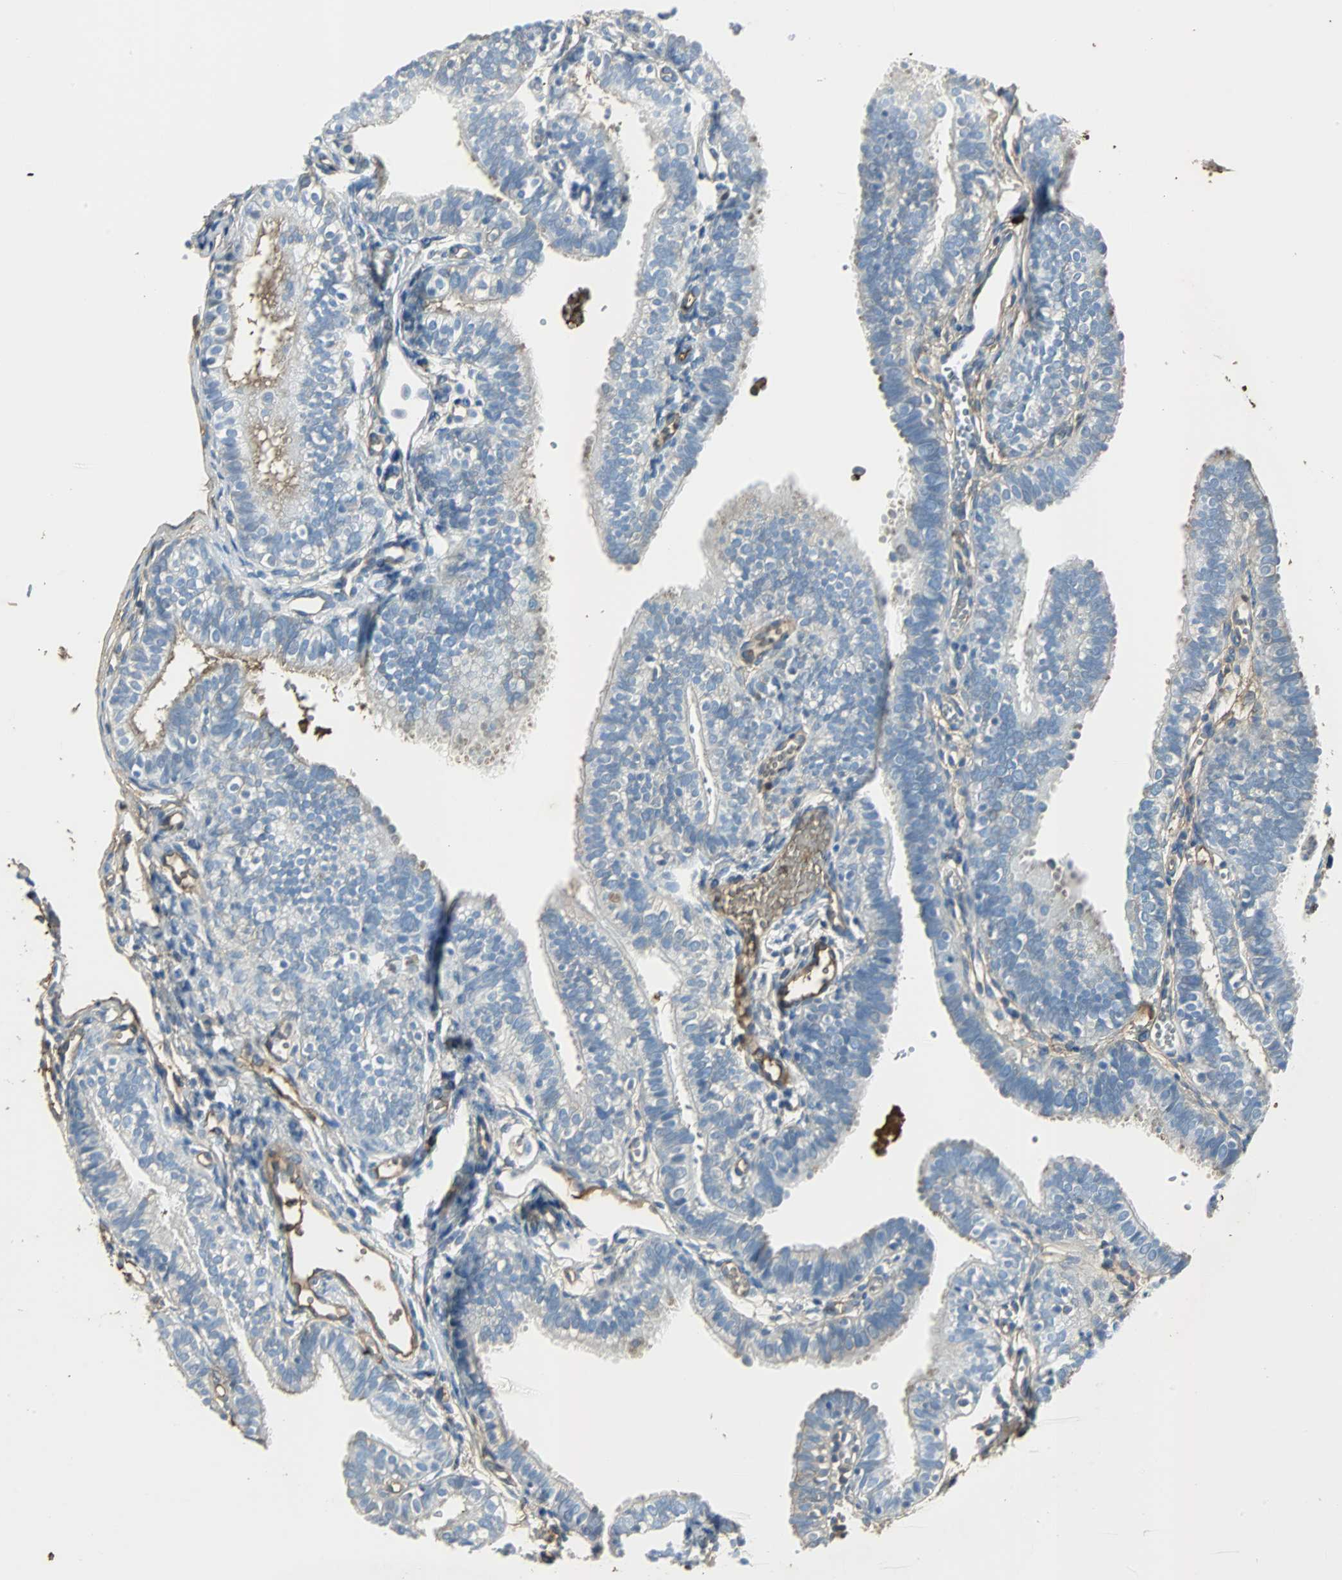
{"staining": {"intensity": "weak", "quantity": "<25%", "location": "cytoplasmic/membranous"}, "tissue": "fallopian tube", "cell_type": "Glandular cells", "image_type": "normal", "snomed": [{"axis": "morphology", "description": "Normal tissue, NOS"}, {"axis": "topography", "description": "Fallopian tube"}, {"axis": "topography", "description": "Placenta"}], "caption": "An immunohistochemistry (IHC) image of normal fallopian tube is shown. There is no staining in glandular cells of fallopian tube.", "gene": "IGHA1", "patient": {"sex": "female", "age": 34}}